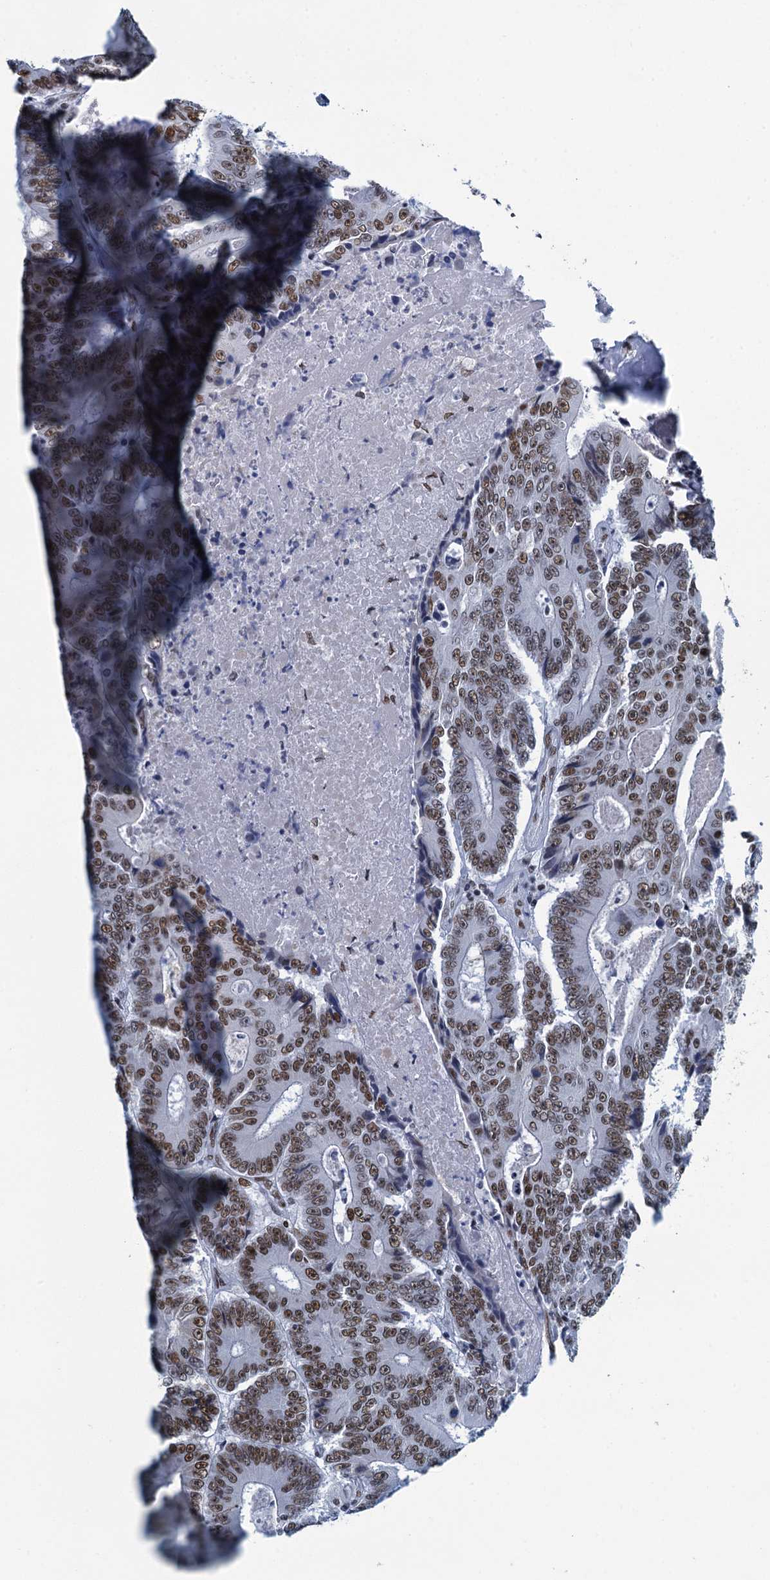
{"staining": {"intensity": "moderate", "quantity": ">75%", "location": "nuclear"}, "tissue": "colorectal cancer", "cell_type": "Tumor cells", "image_type": "cancer", "snomed": [{"axis": "morphology", "description": "Adenocarcinoma, NOS"}, {"axis": "topography", "description": "Colon"}], "caption": "This is a micrograph of IHC staining of adenocarcinoma (colorectal), which shows moderate positivity in the nuclear of tumor cells.", "gene": "HNRNPUL2", "patient": {"sex": "male", "age": 83}}